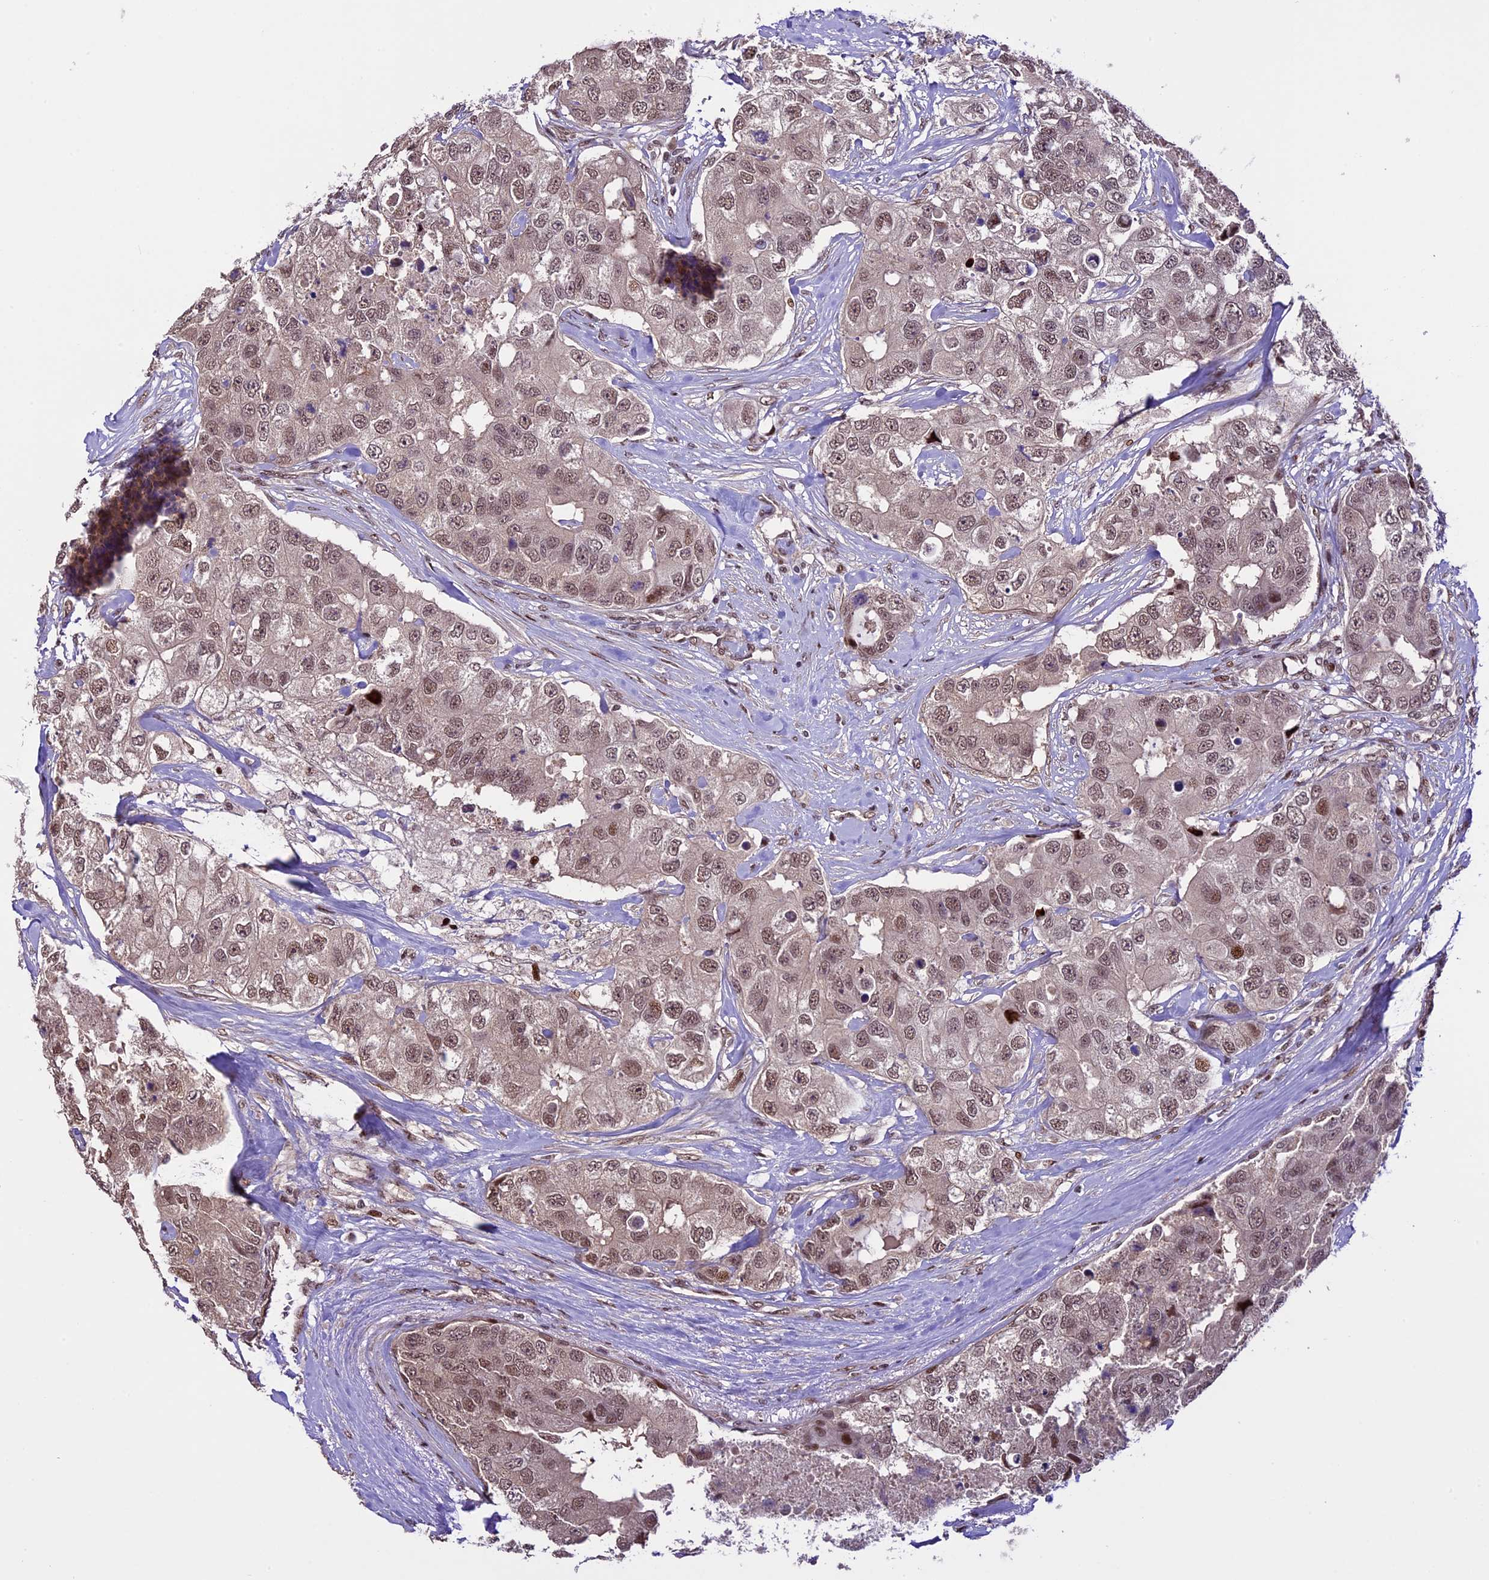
{"staining": {"intensity": "moderate", "quantity": ">75%", "location": "nuclear"}, "tissue": "breast cancer", "cell_type": "Tumor cells", "image_type": "cancer", "snomed": [{"axis": "morphology", "description": "Duct carcinoma"}, {"axis": "topography", "description": "Breast"}], "caption": "IHC (DAB) staining of human breast intraductal carcinoma displays moderate nuclear protein positivity in about >75% of tumor cells.", "gene": "TCP11L2", "patient": {"sex": "female", "age": 62}}